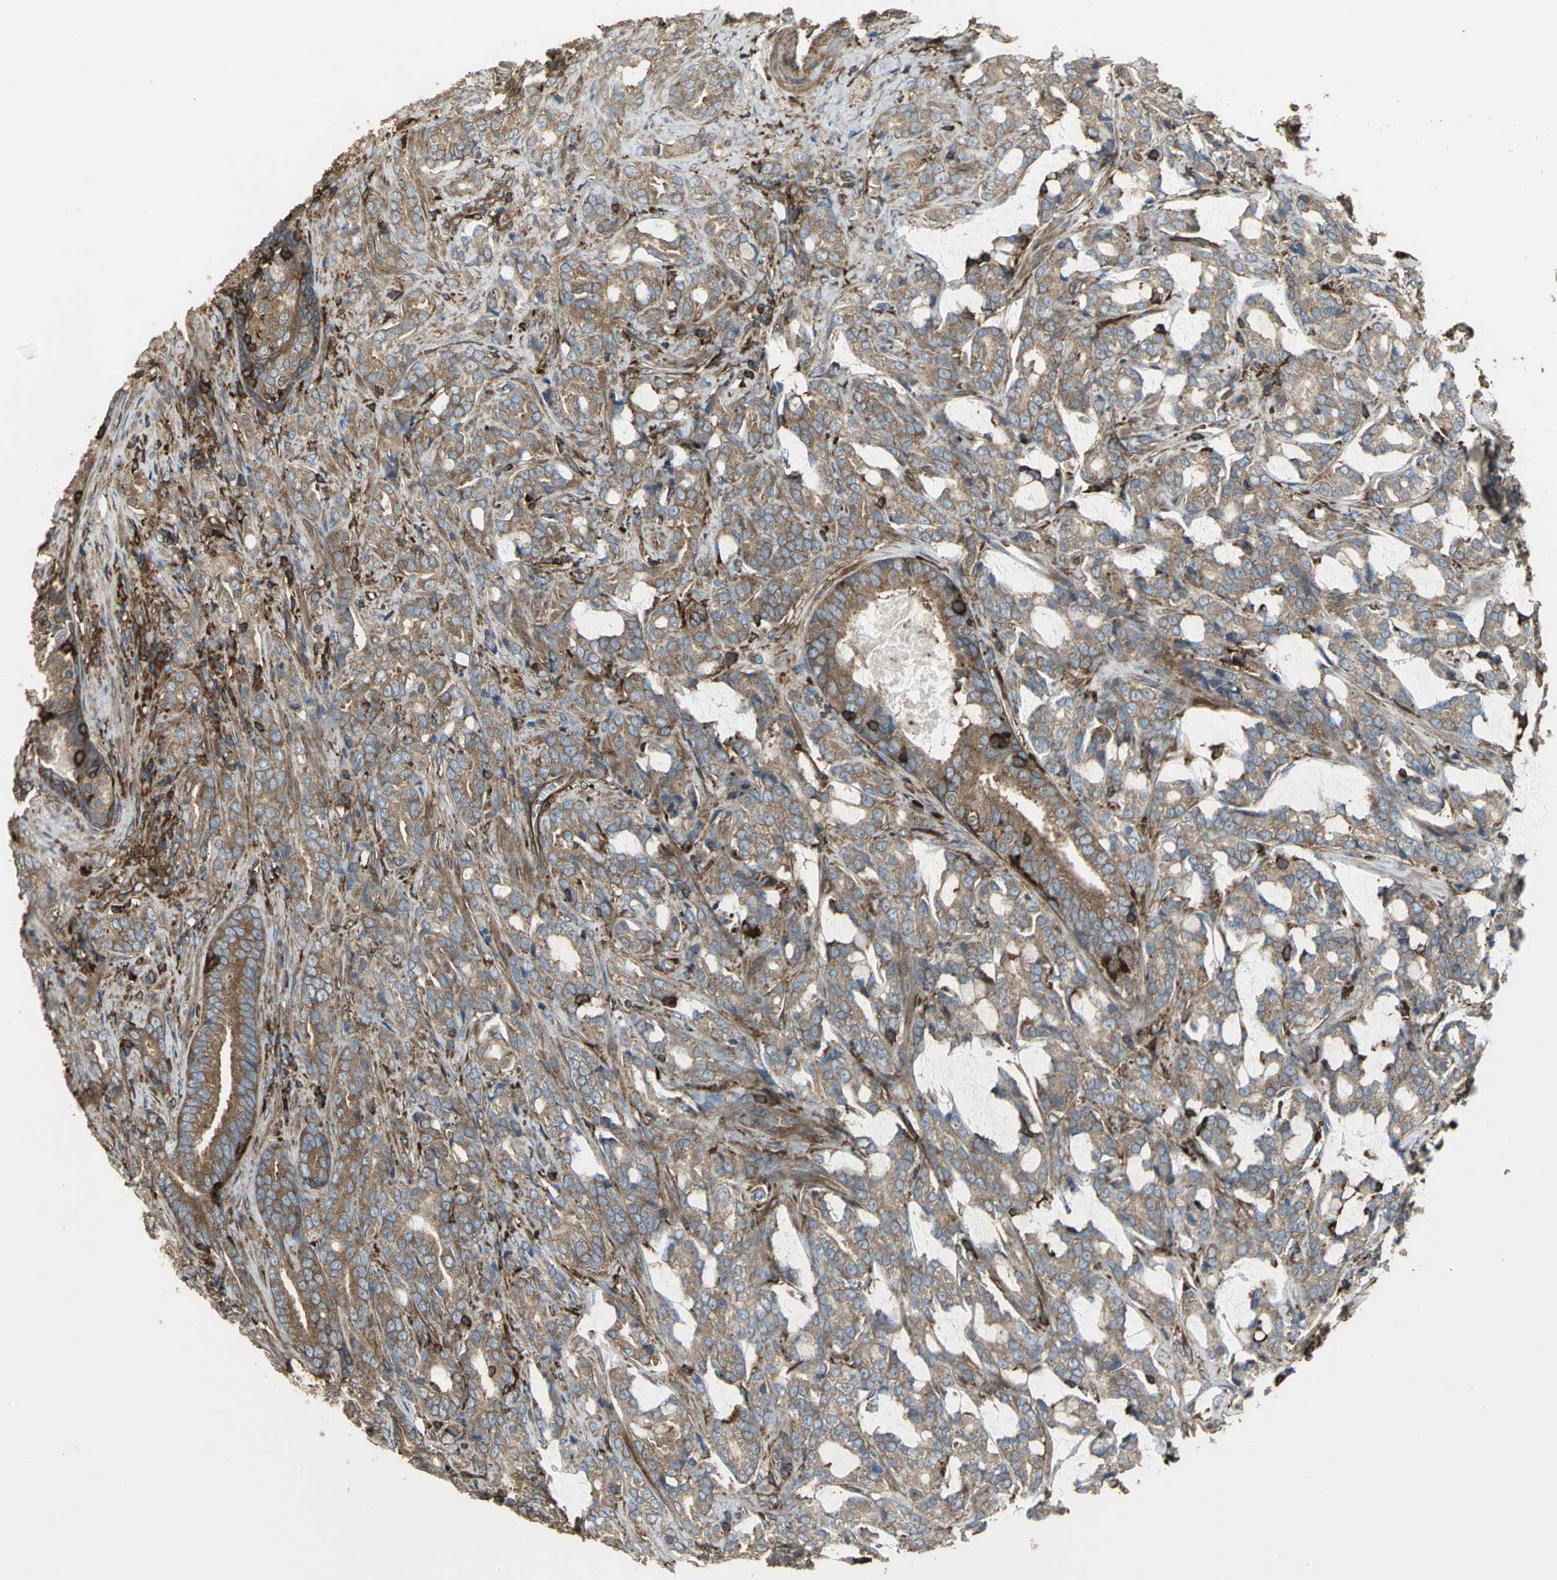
{"staining": {"intensity": "moderate", "quantity": ">75%", "location": "cytoplasmic/membranous"}, "tissue": "prostate cancer", "cell_type": "Tumor cells", "image_type": "cancer", "snomed": [{"axis": "morphology", "description": "Adenocarcinoma, Low grade"}, {"axis": "topography", "description": "Prostate"}], "caption": "A high-resolution micrograph shows IHC staining of prostate cancer (low-grade adenocarcinoma), which demonstrates moderate cytoplasmic/membranous staining in approximately >75% of tumor cells.", "gene": "TLN1", "patient": {"sex": "male", "age": 58}}